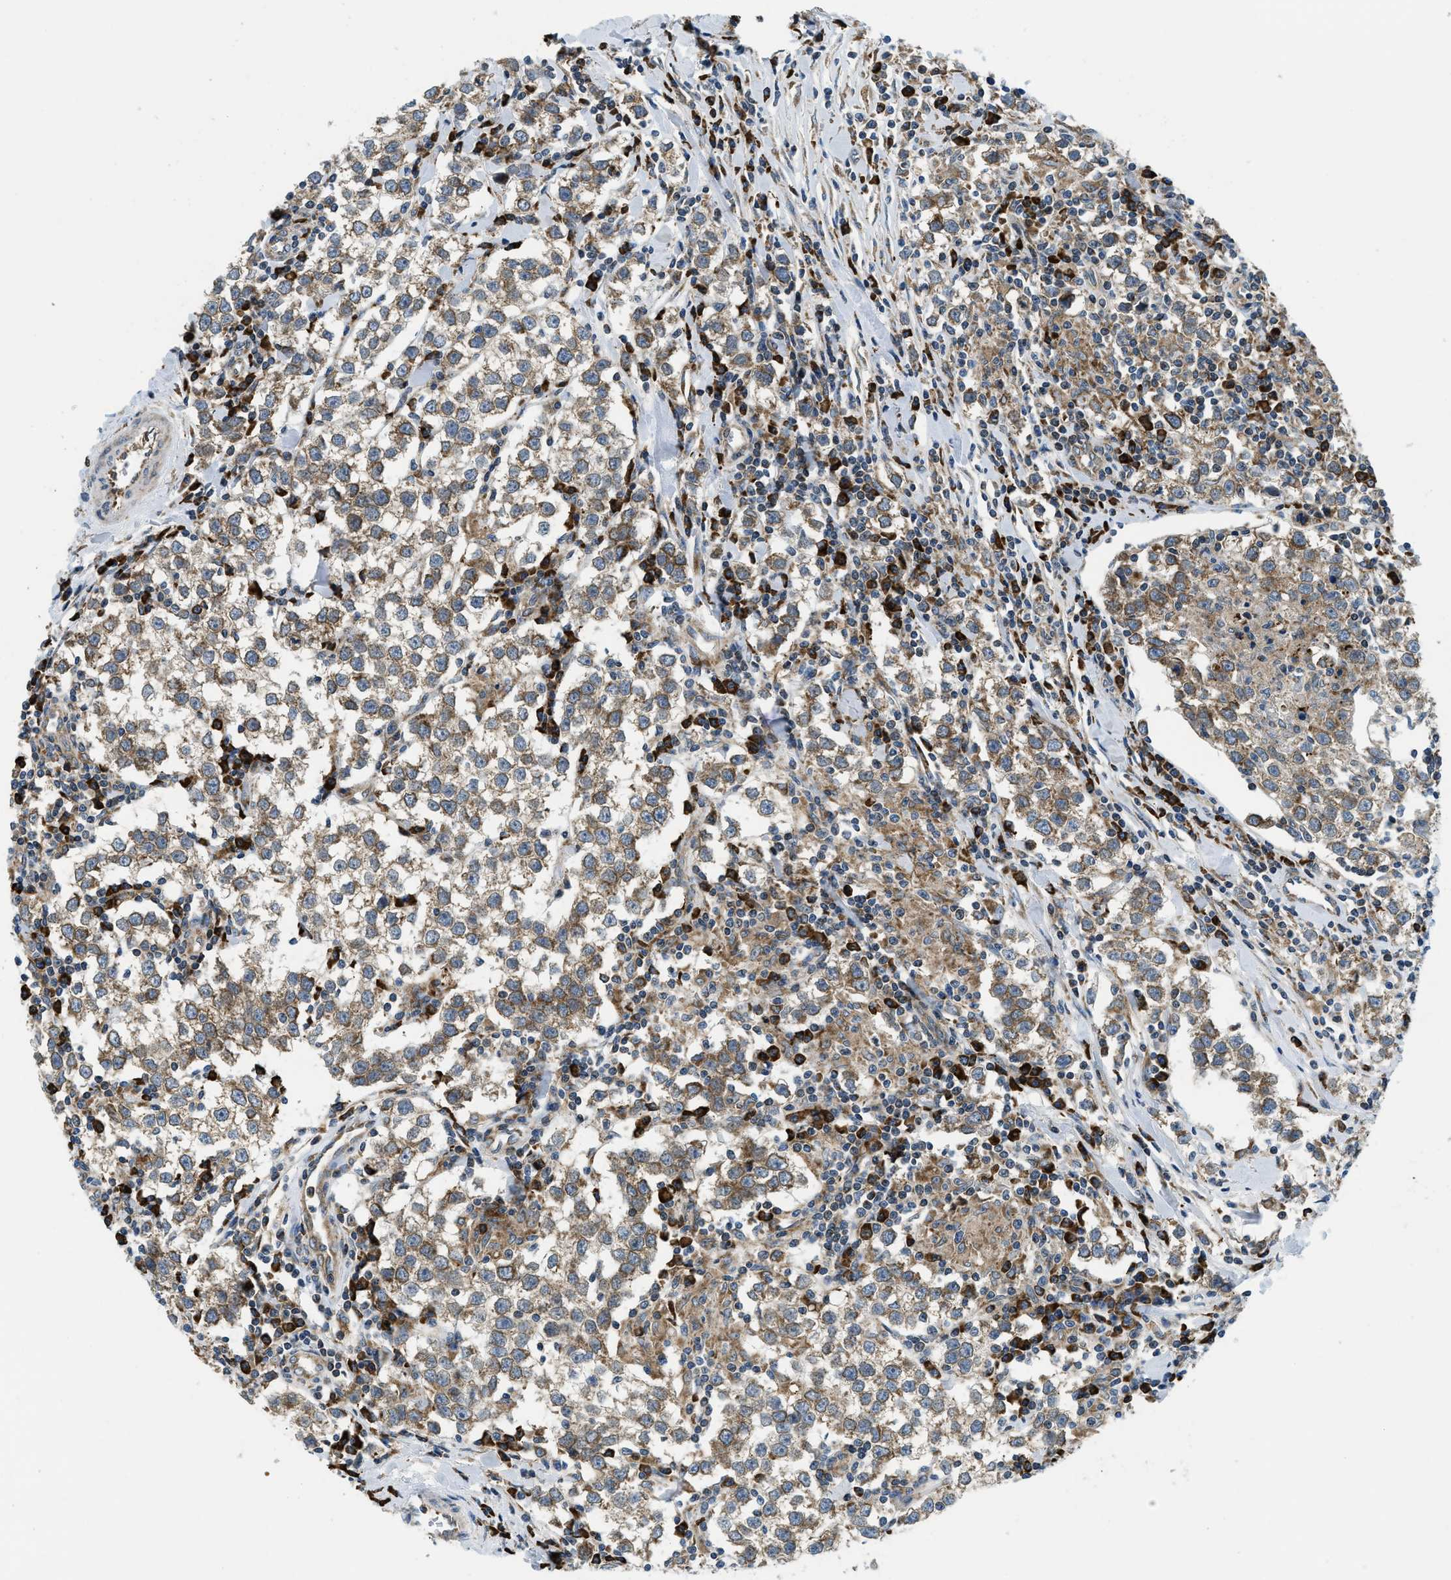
{"staining": {"intensity": "moderate", "quantity": "25%-75%", "location": "cytoplasmic/membranous"}, "tissue": "testis cancer", "cell_type": "Tumor cells", "image_type": "cancer", "snomed": [{"axis": "morphology", "description": "Seminoma, NOS"}, {"axis": "morphology", "description": "Carcinoma, Embryonal, NOS"}, {"axis": "topography", "description": "Testis"}], "caption": "Testis cancer stained with immunohistochemistry shows moderate cytoplasmic/membranous expression in approximately 25%-75% of tumor cells. (DAB IHC, brown staining for protein, blue staining for nuclei).", "gene": "CSPG4", "patient": {"sex": "male", "age": 36}}